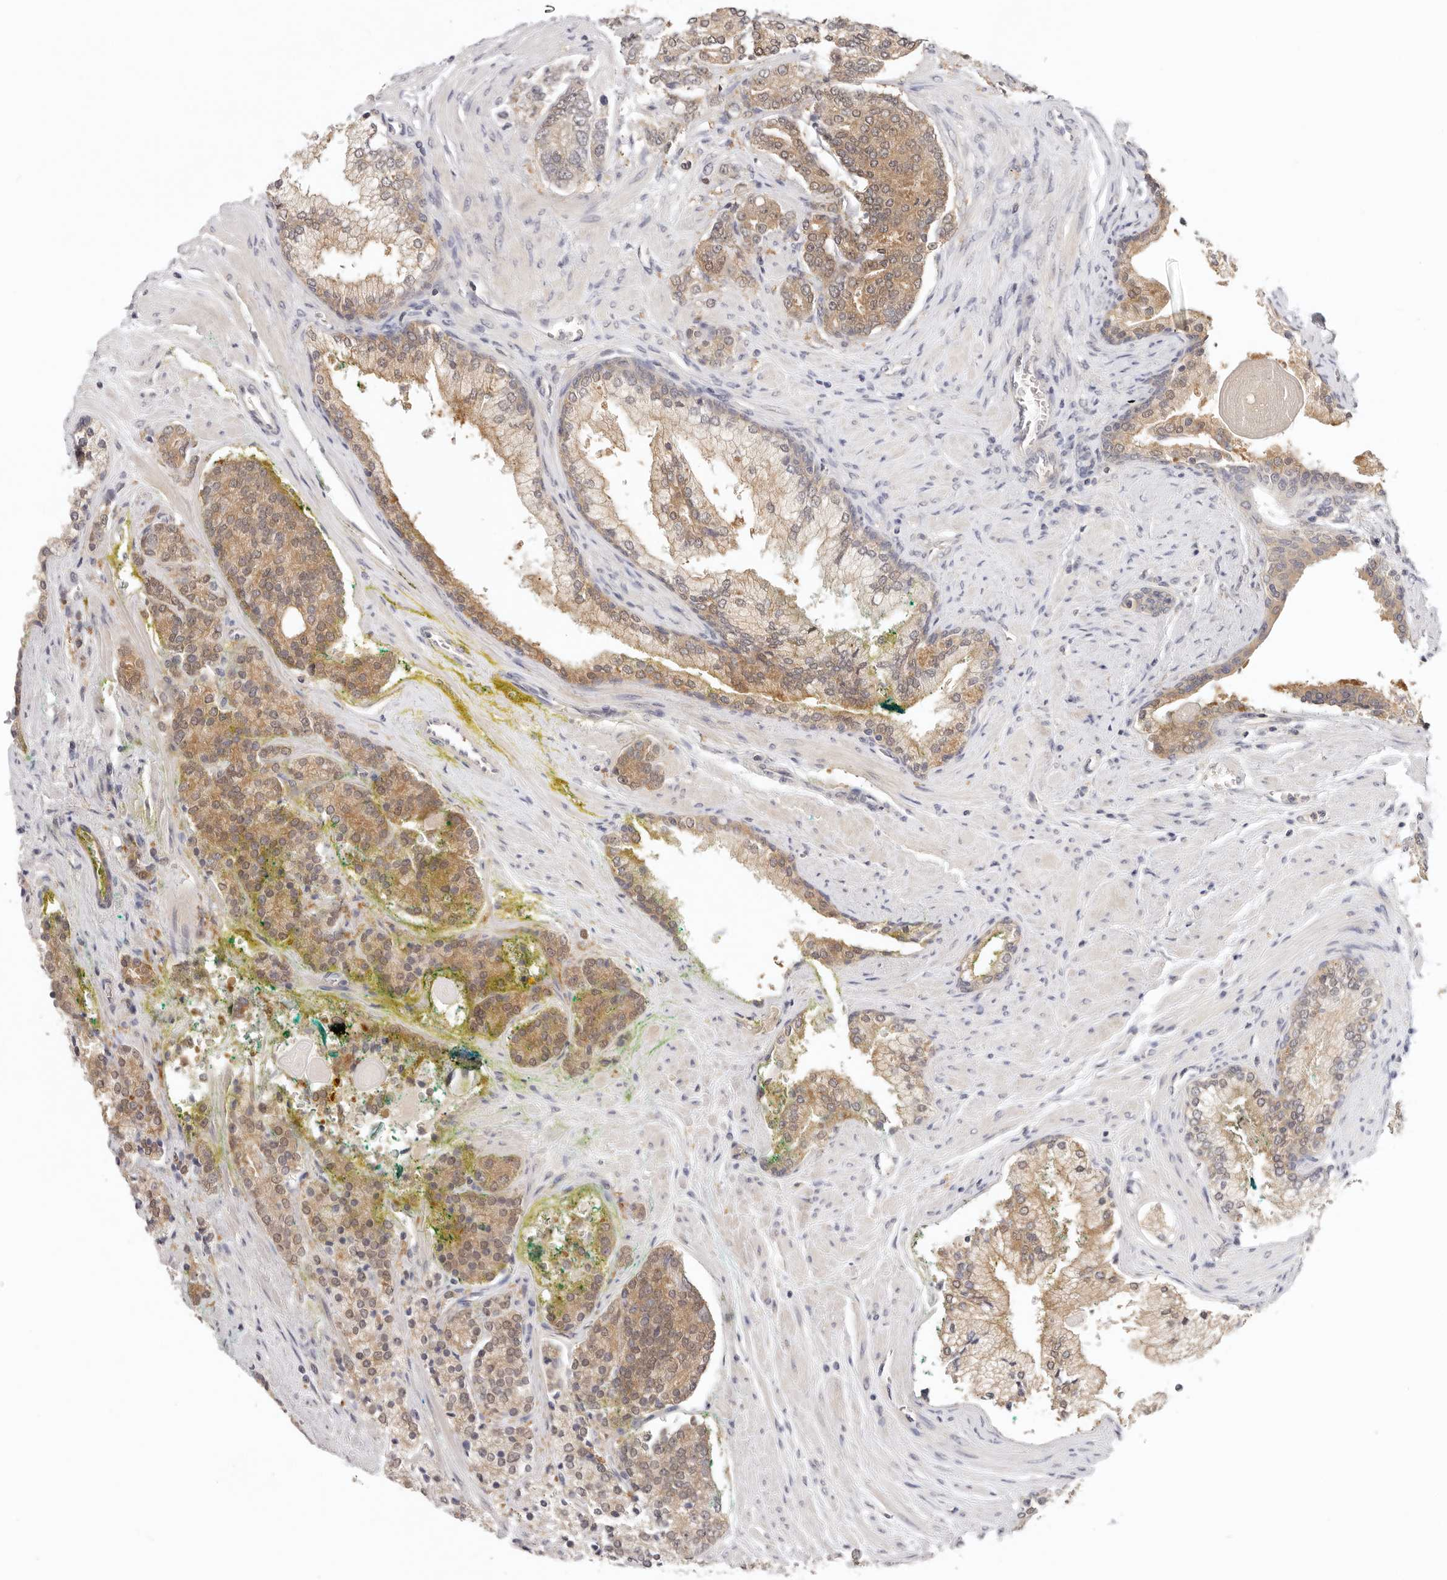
{"staining": {"intensity": "moderate", "quantity": ">75%", "location": "cytoplasmic/membranous,nuclear"}, "tissue": "prostate cancer", "cell_type": "Tumor cells", "image_type": "cancer", "snomed": [{"axis": "morphology", "description": "Adenocarcinoma, High grade"}, {"axis": "topography", "description": "Prostate"}], "caption": "A histopathology image showing moderate cytoplasmic/membranous and nuclear staining in about >75% of tumor cells in adenocarcinoma (high-grade) (prostate), as visualized by brown immunohistochemical staining.", "gene": "GGPS1", "patient": {"sex": "male", "age": 71}}